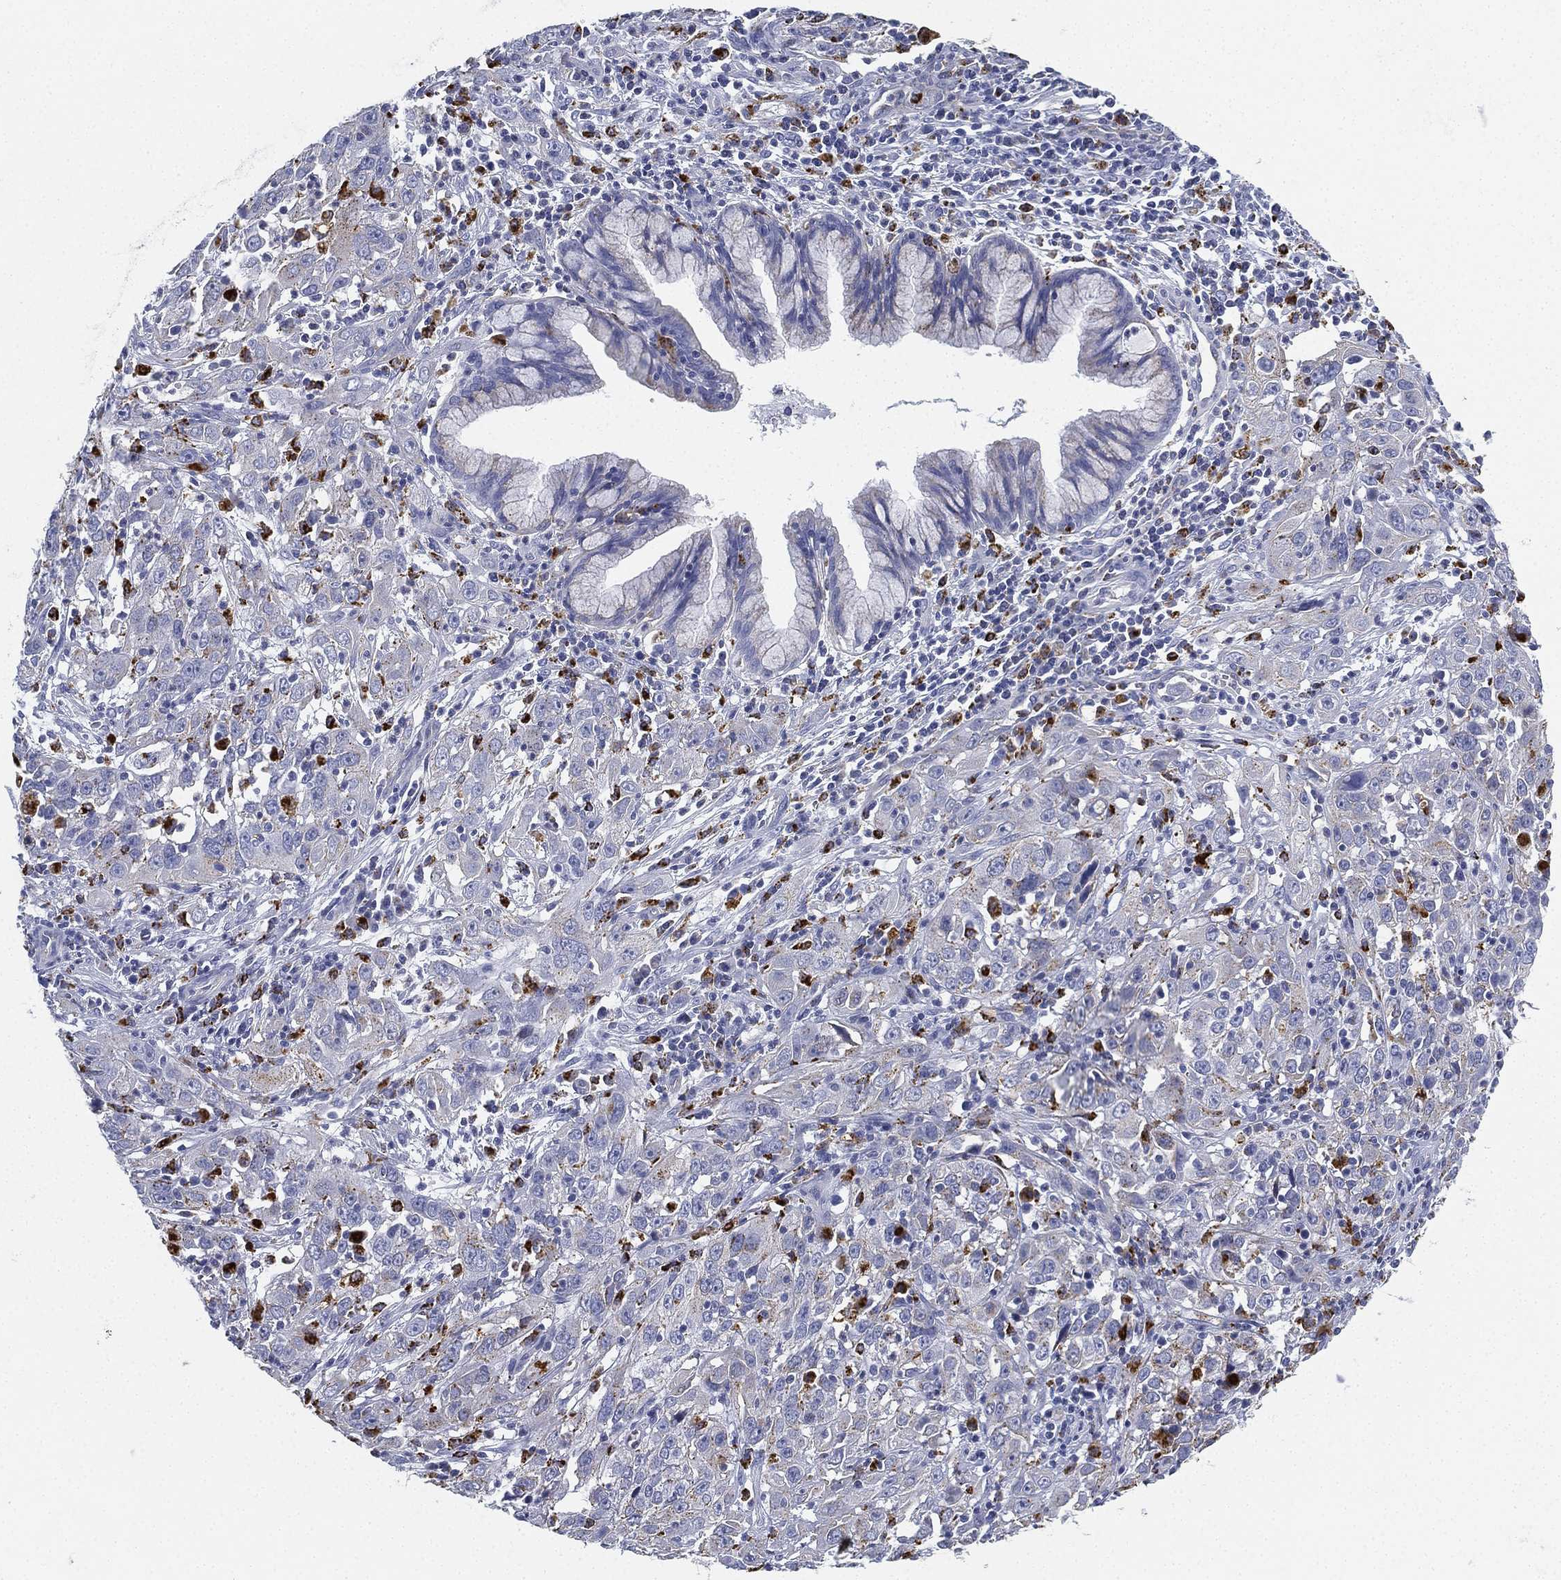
{"staining": {"intensity": "moderate", "quantity": "<25%", "location": "cytoplasmic/membranous"}, "tissue": "cervical cancer", "cell_type": "Tumor cells", "image_type": "cancer", "snomed": [{"axis": "morphology", "description": "Squamous cell carcinoma, NOS"}, {"axis": "topography", "description": "Cervix"}], "caption": "Immunohistochemical staining of human cervical cancer (squamous cell carcinoma) displays low levels of moderate cytoplasmic/membranous protein expression in approximately <25% of tumor cells.", "gene": "NPC2", "patient": {"sex": "female", "age": 32}}